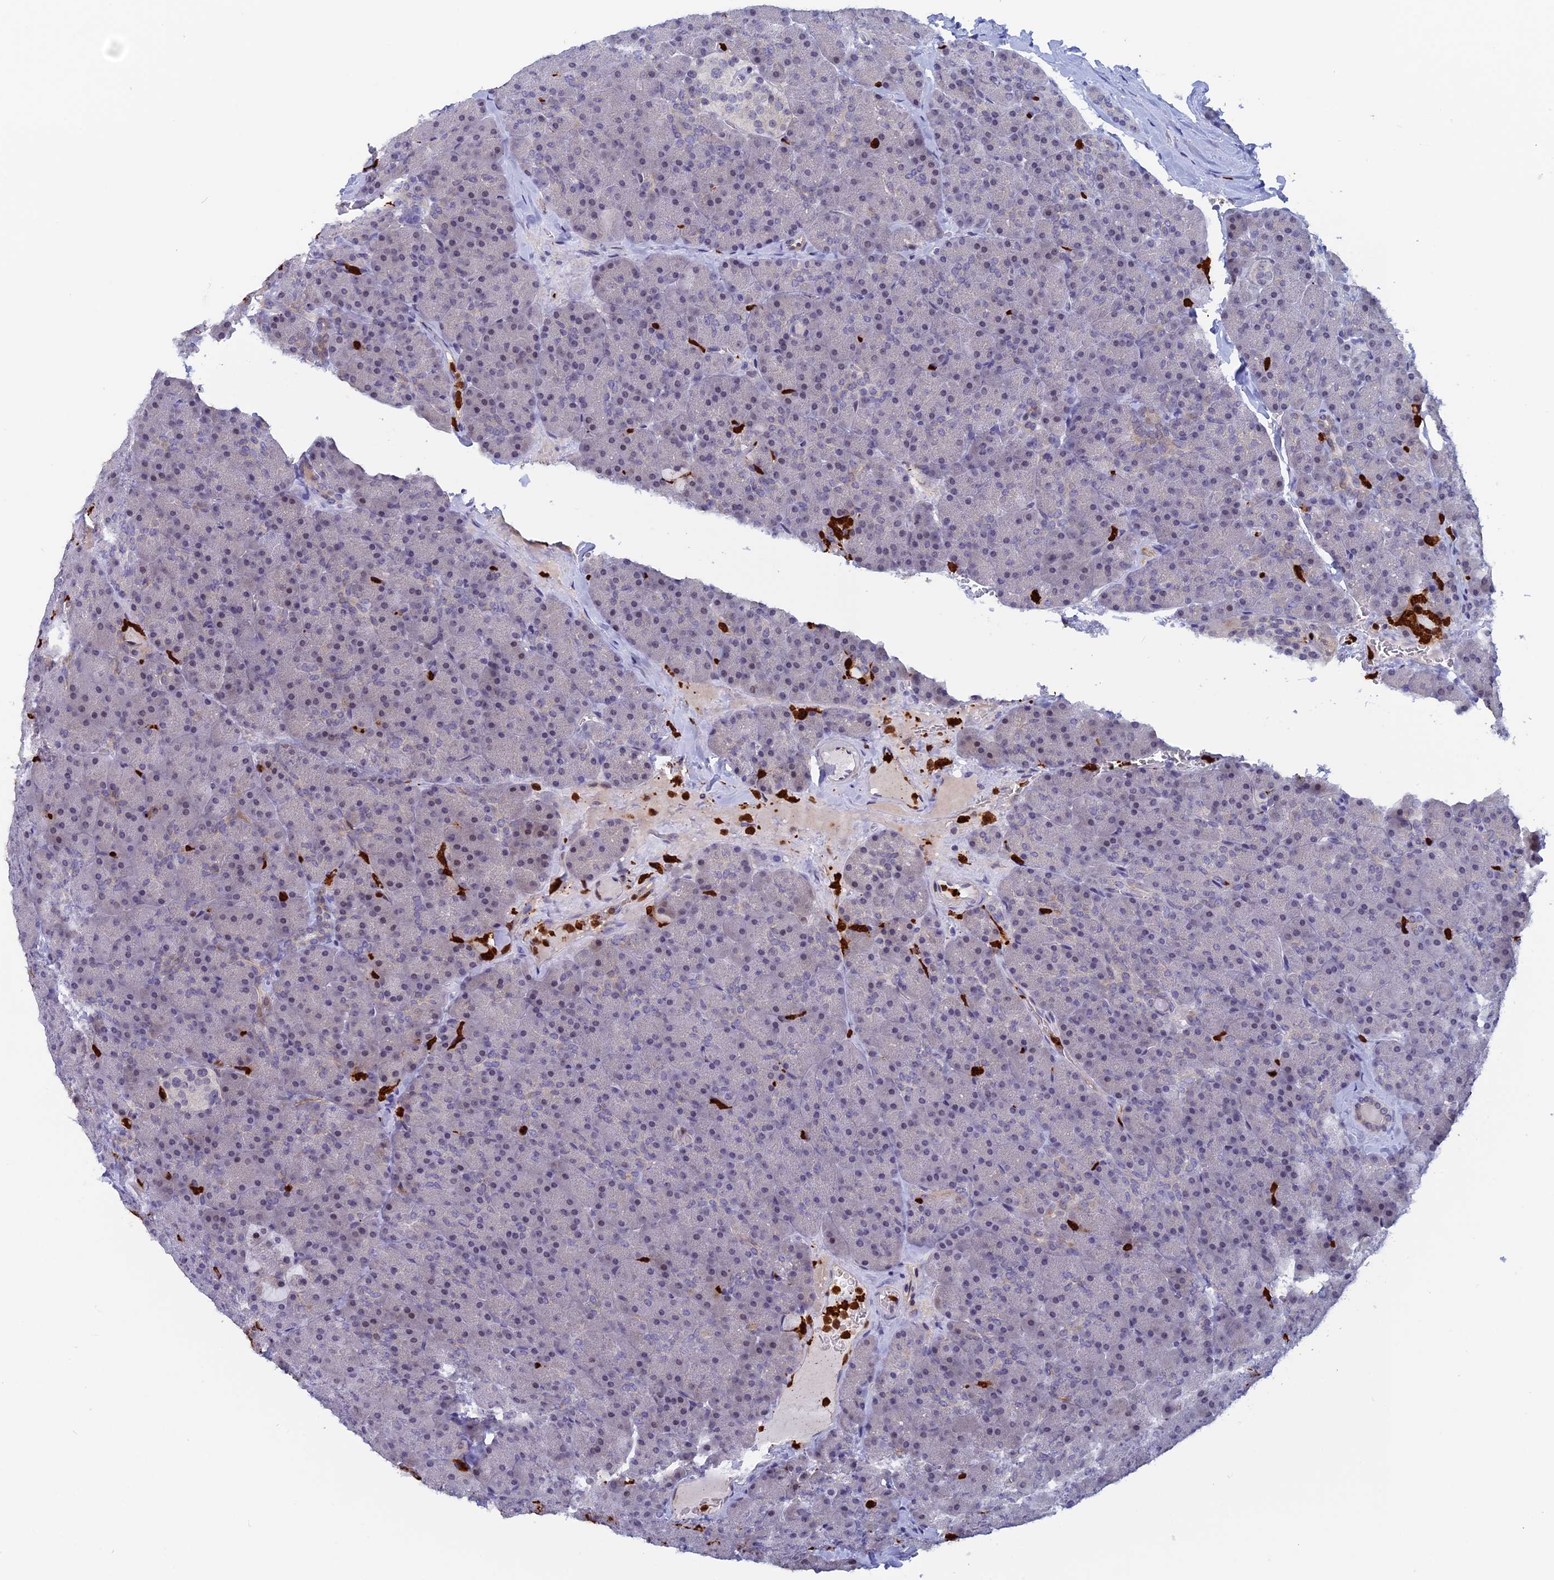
{"staining": {"intensity": "weak", "quantity": "25%-75%", "location": "cytoplasmic/membranous,nuclear"}, "tissue": "pancreas", "cell_type": "Exocrine glandular cells", "image_type": "normal", "snomed": [{"axis": "morphology", "description": "Normal tissue, NOS"}, {"axis": "topography", "description": "Pancreas"}], "caption": "A photomicrograph of human pancreas stained for a protein displays weak cytoplasmic/membranous,nuclear brown staining in exocrine glandular cells. (Stains: DAB (3,3'-diaminobenzidine) in brown, nuclei in blue, Microscopy: brightfield microscopy at high magnification).", "gene": "SLC26A1", "patient": {"sex": "male", "age": 36}}